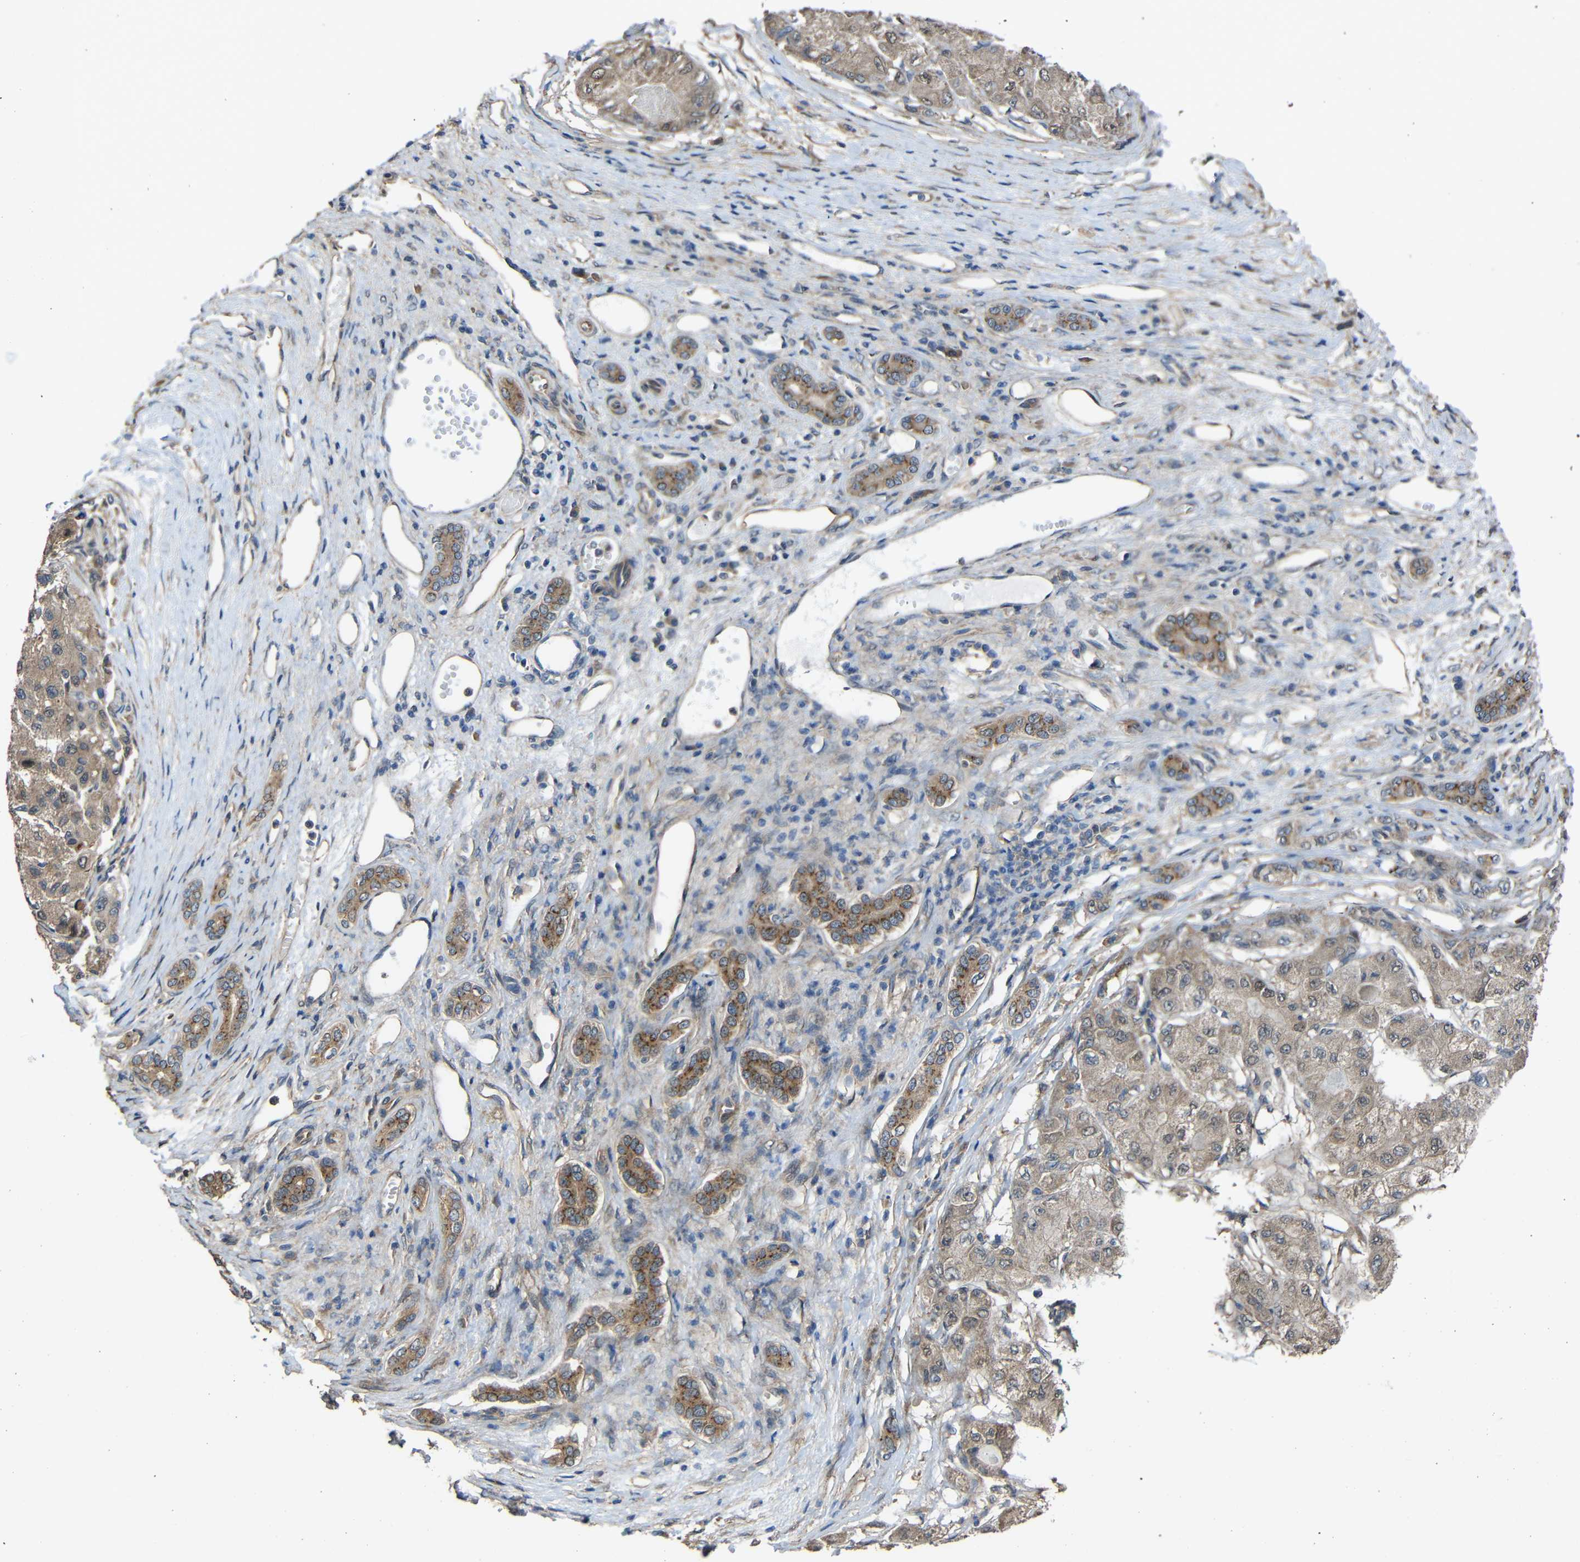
{"staining": {"intensity": "weak", "quantity": ">75%", "location": "cytoplasmic/membranous"}, "tissue": "liver cancer", "cell_type": "Tumor cells", "image_type": "cancer", "snomed": [{"axis": "morphology", "description": "Carcinoma, Hepatocellular, NOS"}, {"axis": "topography", "description": "Liver"}], "caption": "Tumor cells display low levels of weak cytoplasmic/membranous expression in about >75% of cells in human hepatocellular carcinoma (liver).", "gene": "CHST9", "patient": {"sex": "male", "age": 80}}